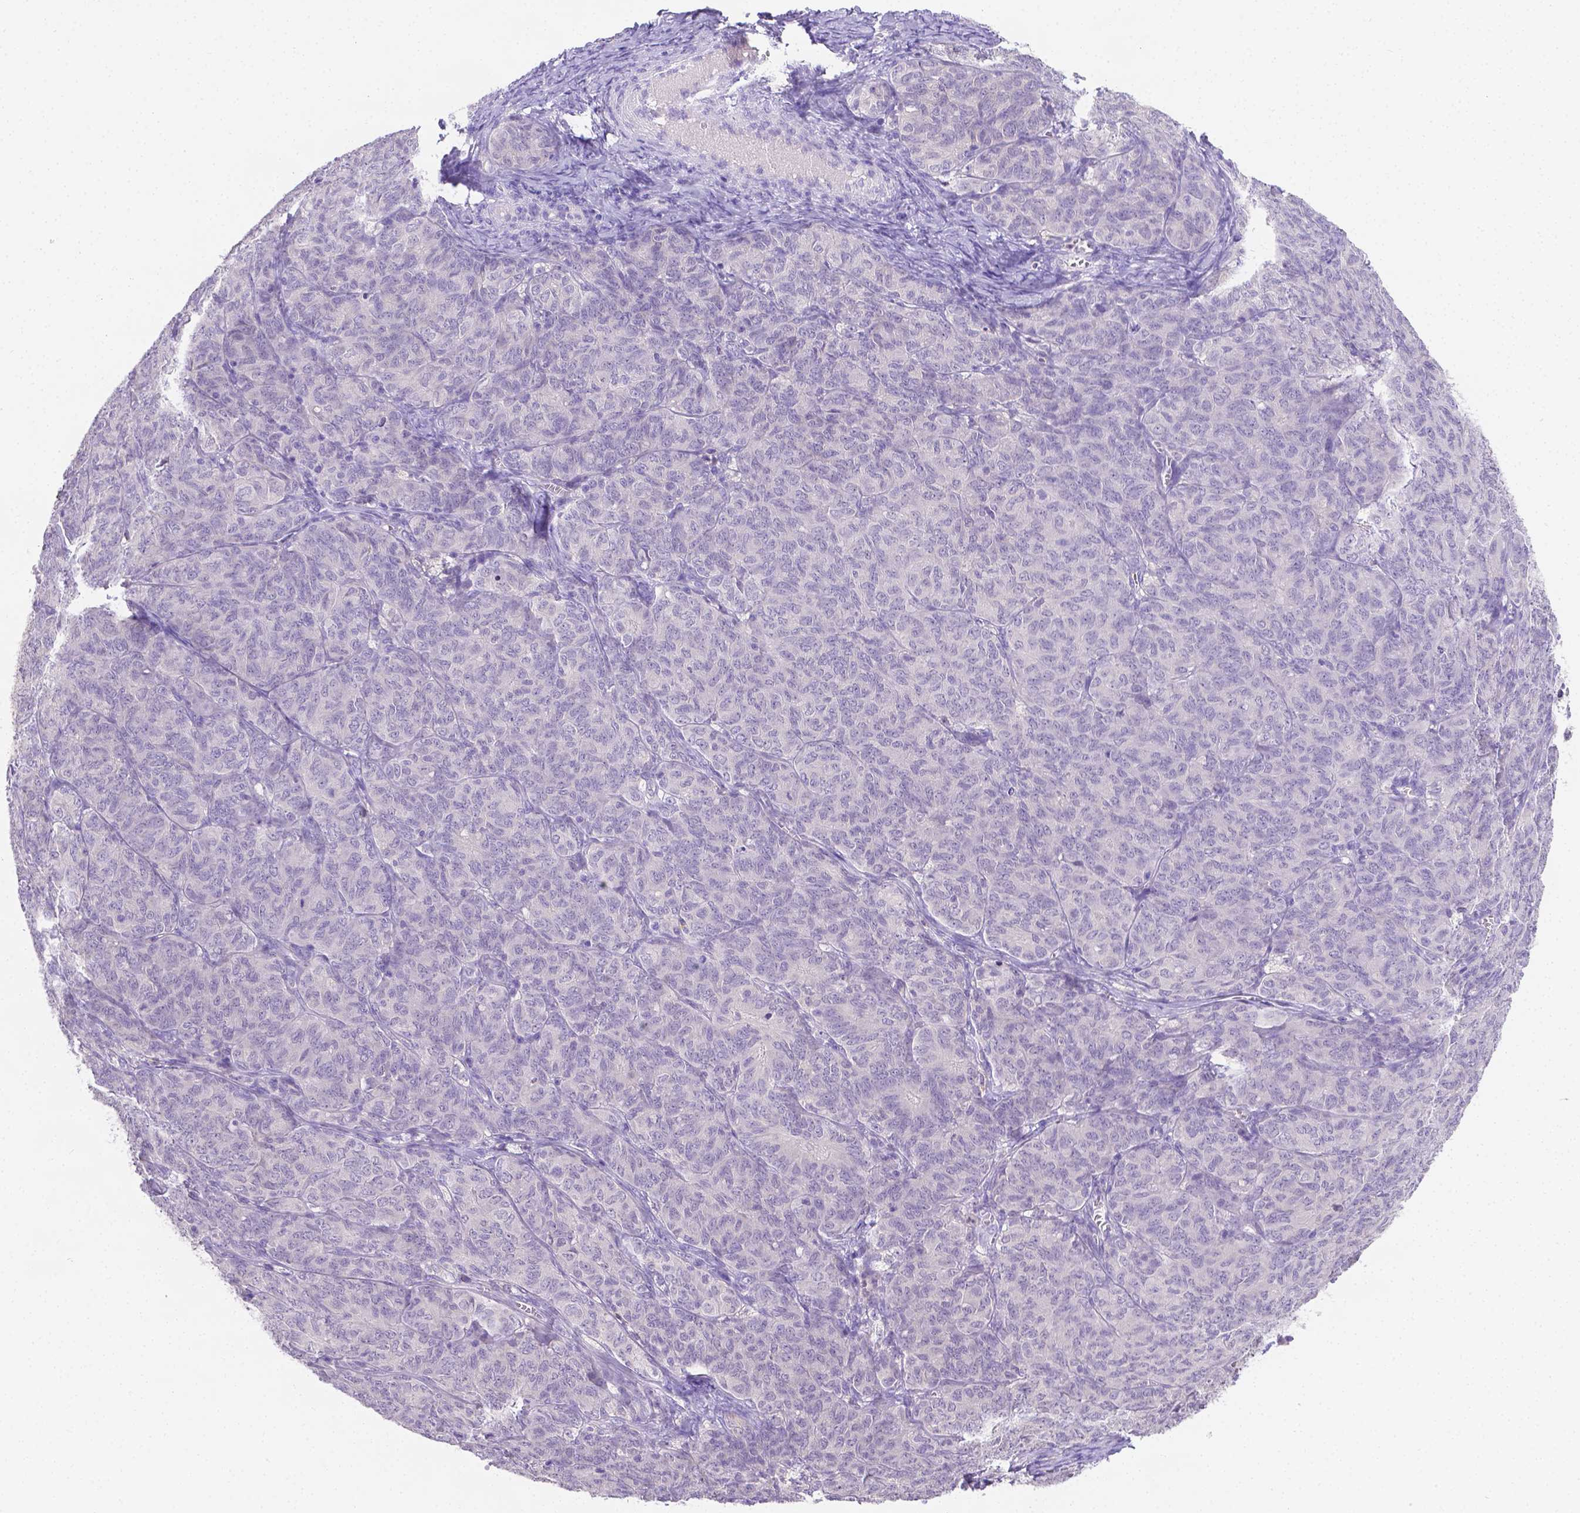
{"staining": {"intensity": "negative", "quantity": "none", "location": "none"}, "tissue": "ovarian cancer", "cell_type": "Tumor cells", "image_type": "cancer", "snomed": [{"axis": "morphology", "description": "Carcinoma, endometroid"}, {"axis": "topography", "description": "Ovary"}], "caption": "Tumor cells show no significant expression in ovarian endometroid carcinoma. Nuclei are stained in blue.", "gene": "NXPH2", "patient": {"sex": "female", "age": 80}}